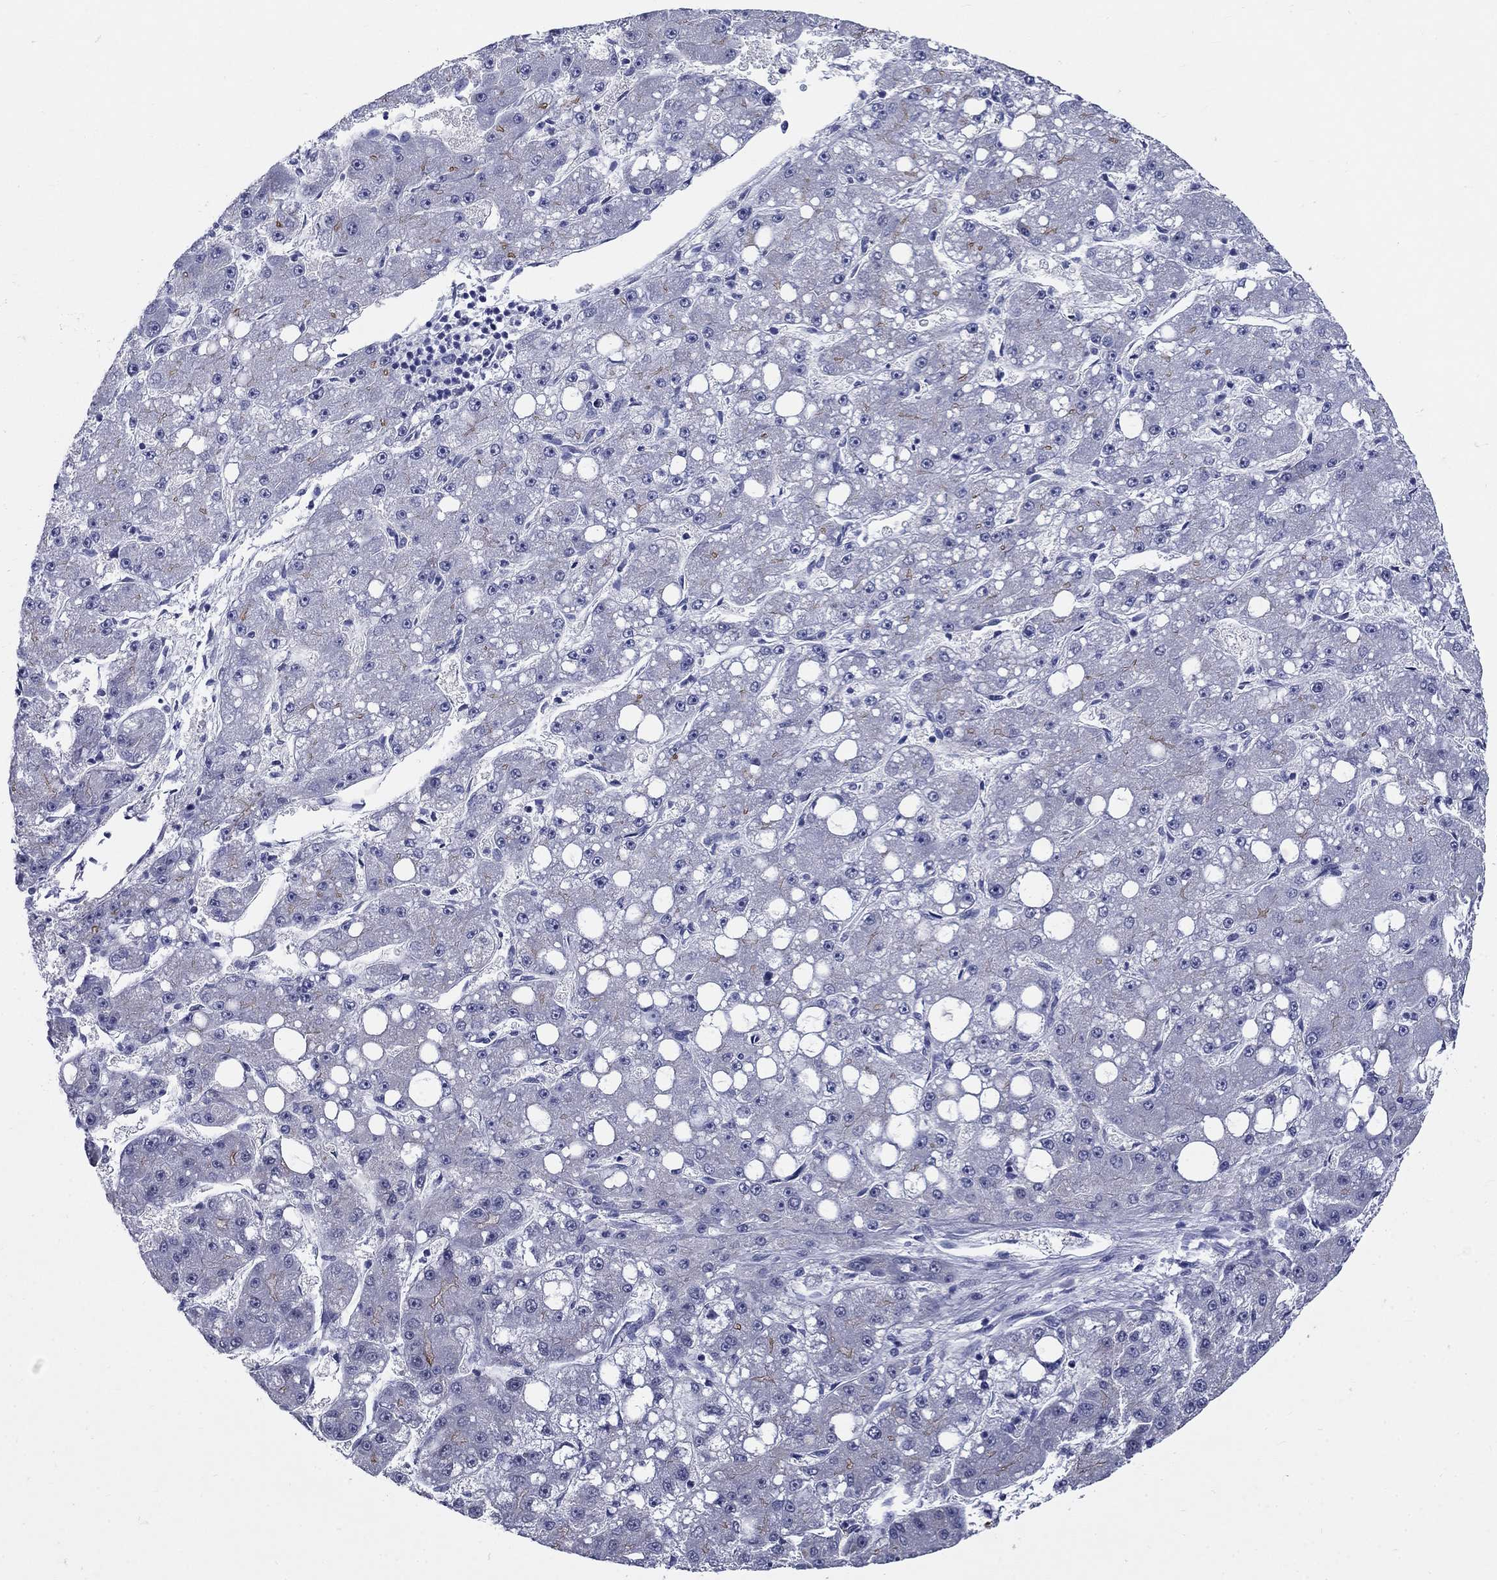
{"staining": {"intensity": "weak", "quantity": "<25%", "location": "cytoplasmic/membranous"}, "tissue": "liver cancer", "cell_type": "Tumor cells", "image_type": "cancer", "snomed": [{"axis": "morphology", "description": "Carcinoma, Hepatocellular, NOS"}, {"axis": "topography", "description": "Liver"}], "caption": "An IHC photomicrograph of liver hepatocellular carcinoma is shown. There is no staining in tumor cells of liver hepatocellular carcinoma.", "gene": "C4orf19", "patient": {"sex": "male", "age": 67}}